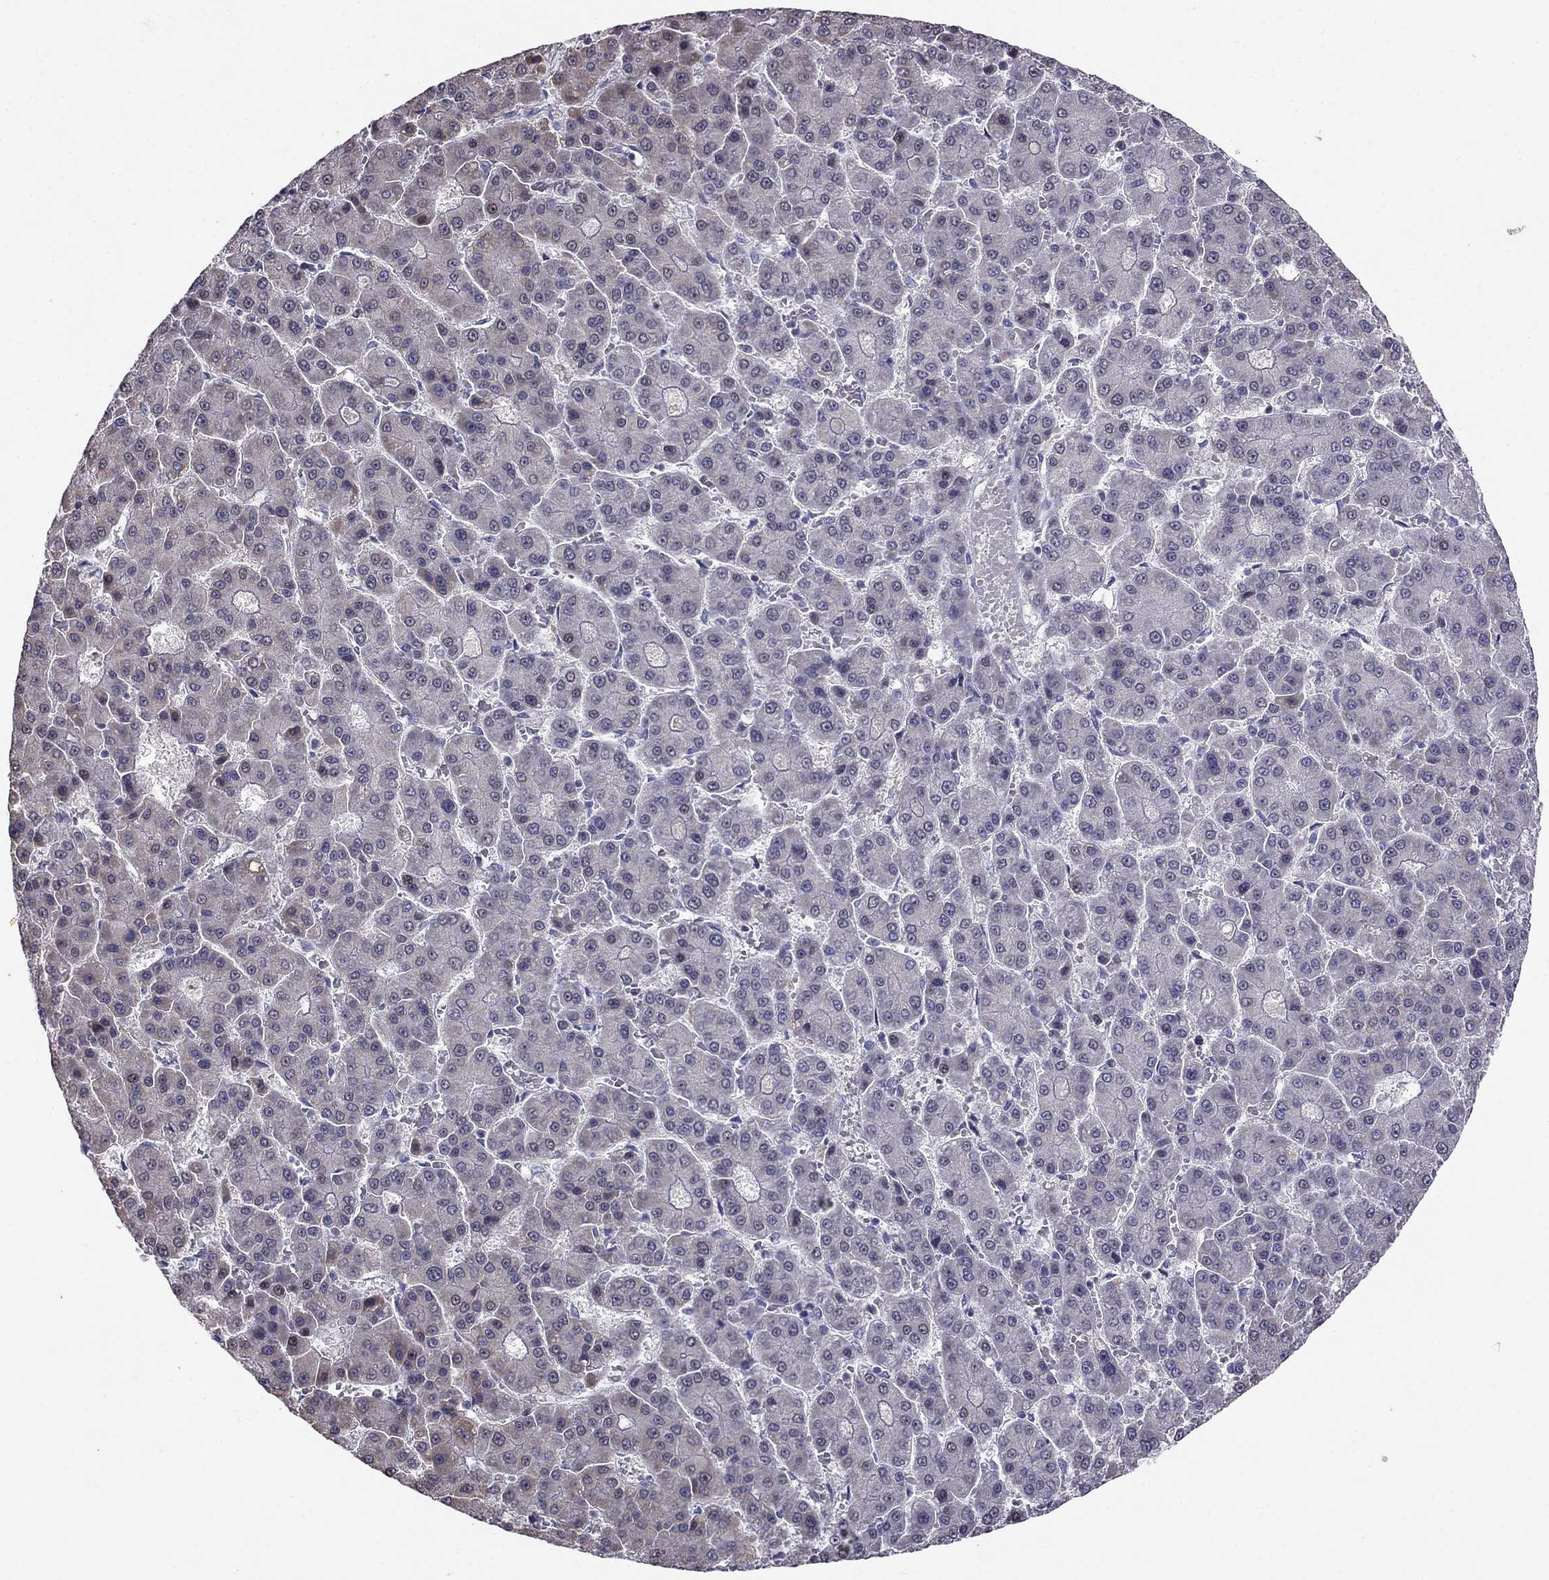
{"staining": {"intensity": "weak", "quantity": "<25%", "location": "cytoplasmic/membranous"}, "tissue": "liver cancer", "cell_type": "Tumor cells", "image_type": "cancer", "snomed": [{"axis": "morphology", "description": "Carcinoma, Hepatocellular, NOS"}, {"axis": "topography", "description": "Liver"}], "caption": "This is an immunohistochemistry histopathology image of hepatocellular carcinoma (liver). There is no positivity in tumor cells.", "gene": "LRRC39", "patient": {"sex": "male", "age": 70}}